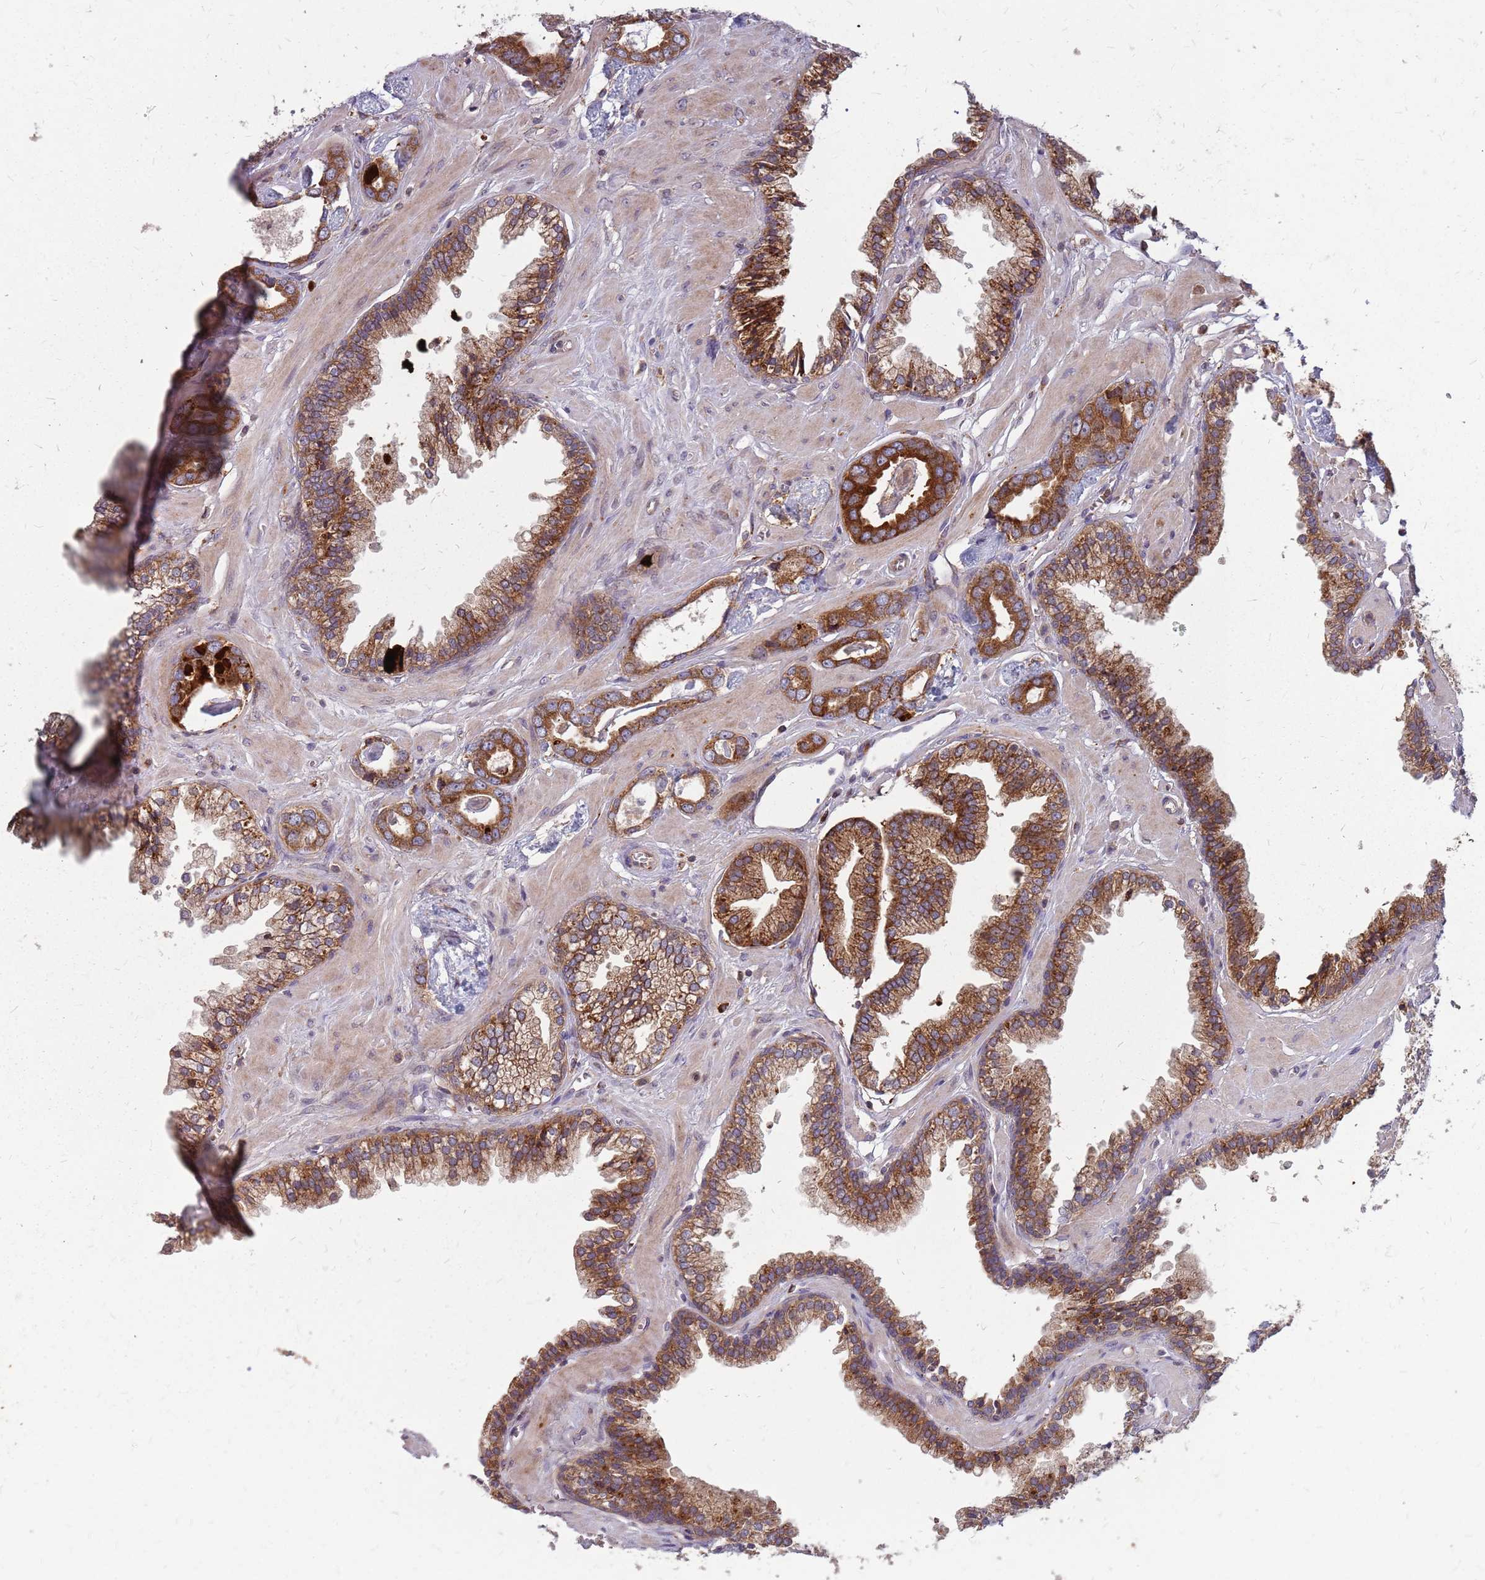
{"staining": {"intensity": "moderate", "quantity": ">75%", "location": "cytoplasmic/membranous"}, "tissue": "prostate cancer", "cell_type": "Tumor cells", "image_type": "cancer", "snomed": [{"axis": "morphology", "description": "Adenocarcinoma, Low grade"}, {"axis": "topography", "description": "Prostate"}], "caption": "Immunohistochemistry image of human adenocarcinoma (low-grade) (prostate) stained for a protein (brown), which exhibits medium levels of moderate cytoplasmic/membranous positivity in about >75% of tumor cells.", "gene": "NME4", "patient": {"sex": "male", "age": 60}}